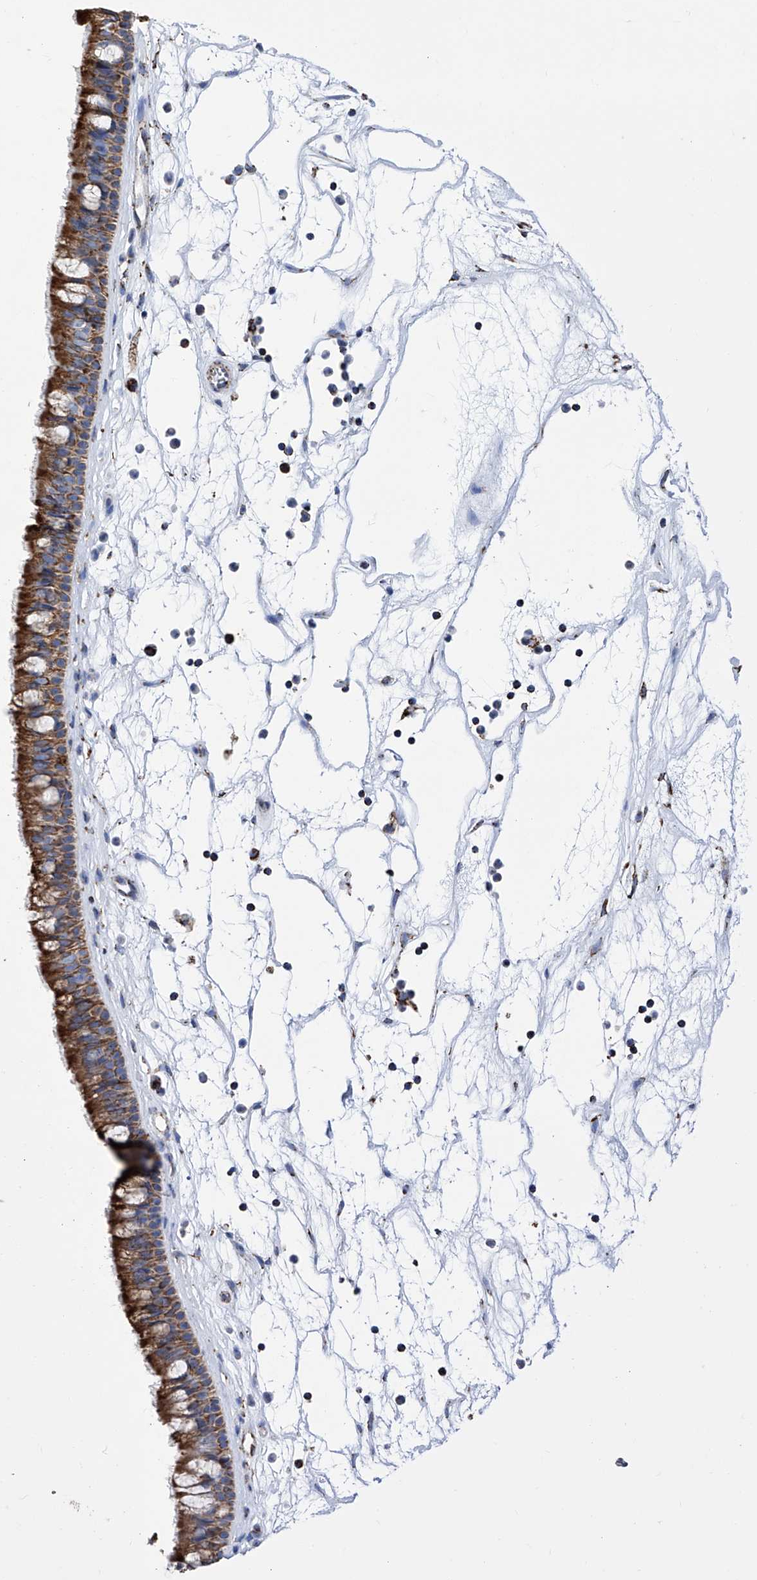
{"staining": {"intensity": "strong", "quantity": ">75%", "location": "cytoplasmic/membranous"}, "tissue": "nasopharynx", "cell_type": "Respiratory epithelial cells", "image_type": "normal", "snomed": [{"axis": "morphology", "description": "Normal tissue, NOS"}, {"axis": "topography", "description": "Nasopharynx"}], "caption": "High-power microscopy captured an IHC image of benign nasopharynx, revealing strong cytoplasmic/membranous positivity in about >75% of respiratory epithelial cells. (DAB = brown stain, brightfield microscopy at high magnification).", "gene": "ATP5PF", "patient": {"sex": "male", "age": 64}}